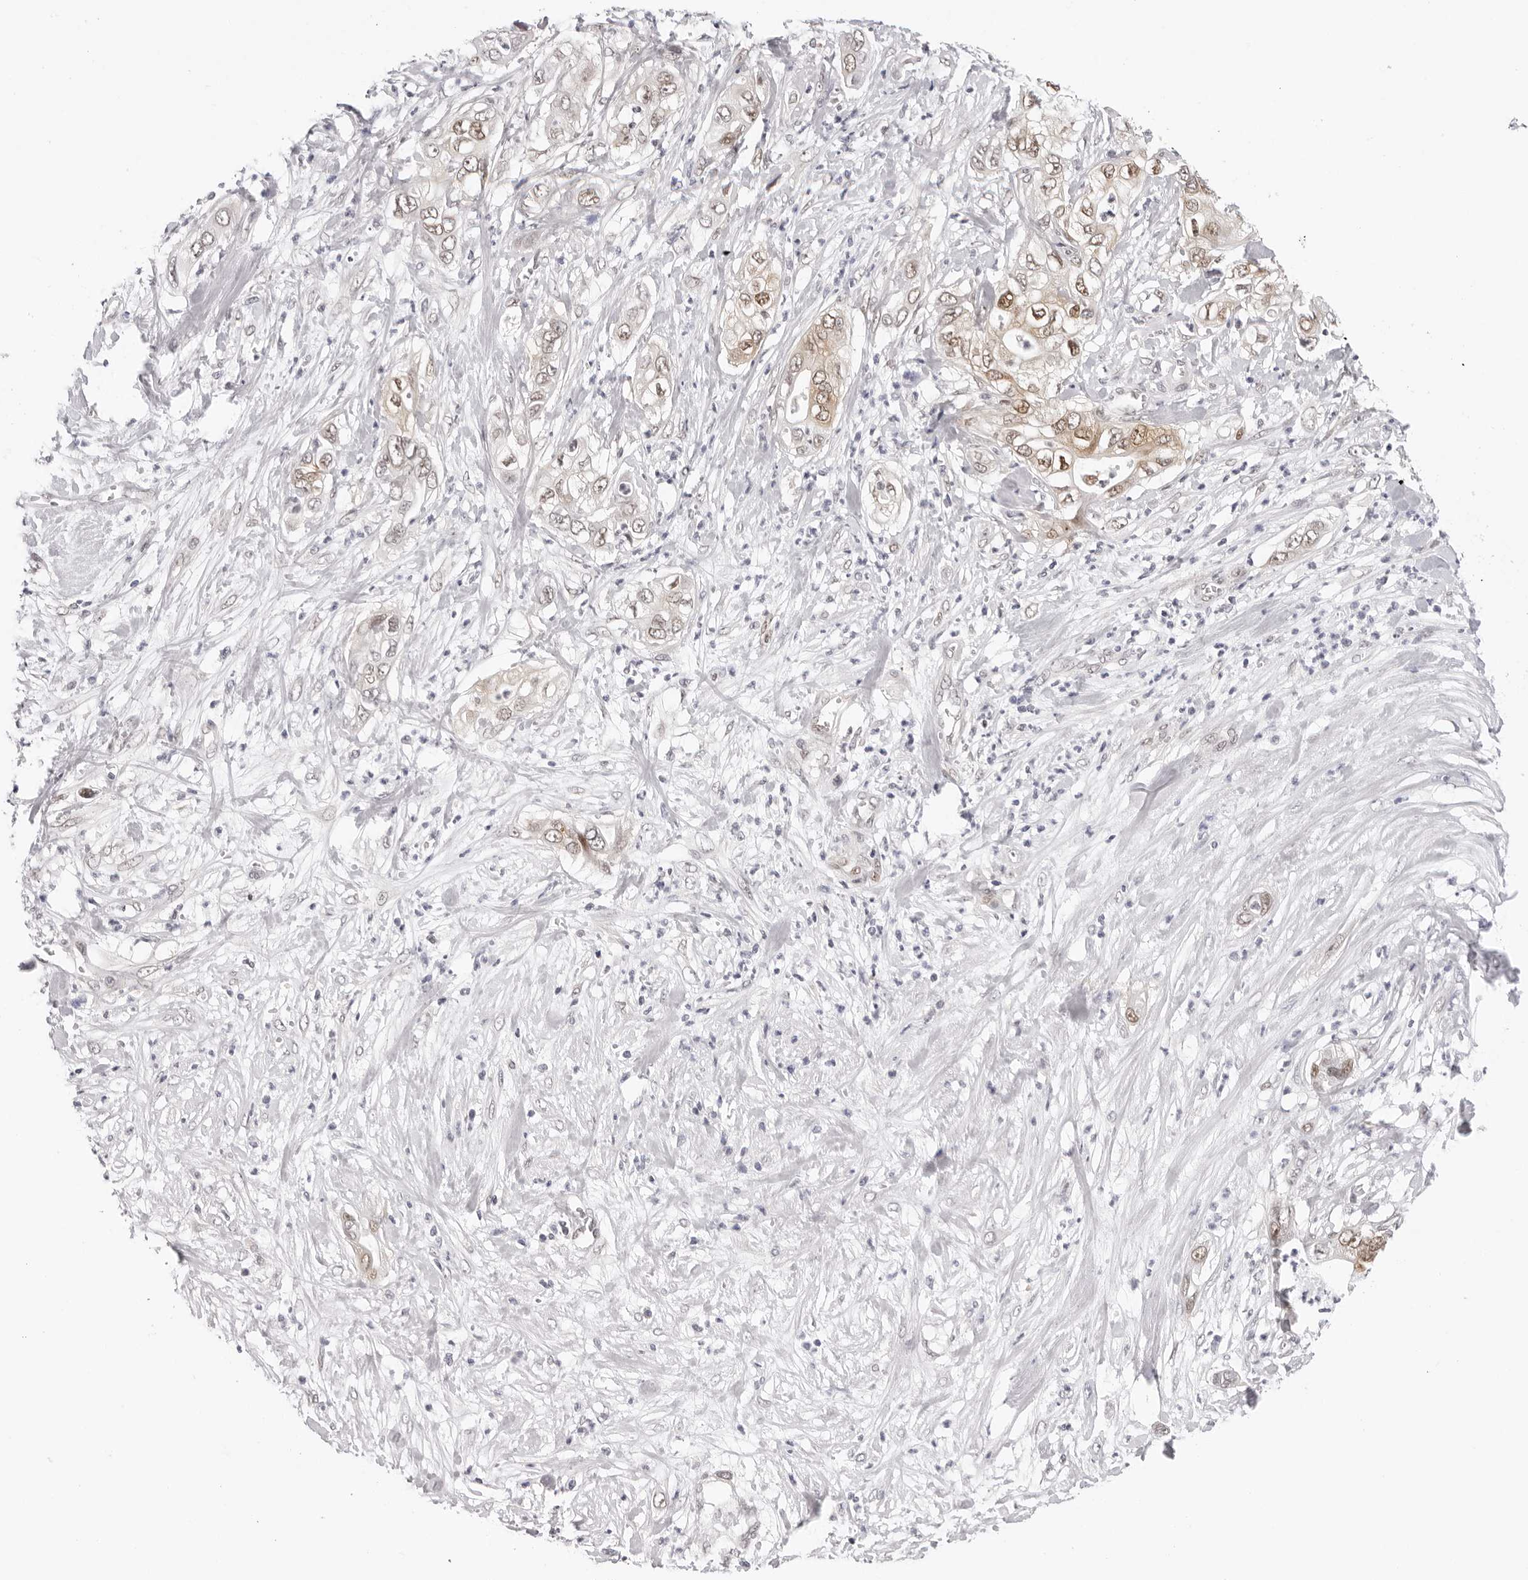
{"staining": {"intensity": "moderate", "quantity": ">75%", "location": "cytoplasmic/membranous,nuclear"}, "tissue": "pancreatic cancer", "cell_type": "Tumor cells", "image_type": "cancer", "snomed": [{"axis": "morphology", "description": "Adenocarcinoma, NOS"}, {"axis": "topography", "description": "Pancreas"}], "caption": "A photomicrograph of pancreatic cancer (adenocarcinoma) stained for a protein displays moderate cytoplasmic/membranous and nuclear brown staining in tumor cells. Nuclei are stained in blue.", "gene": "WDR77", "patient": {"sex": "female", "age": 78}}